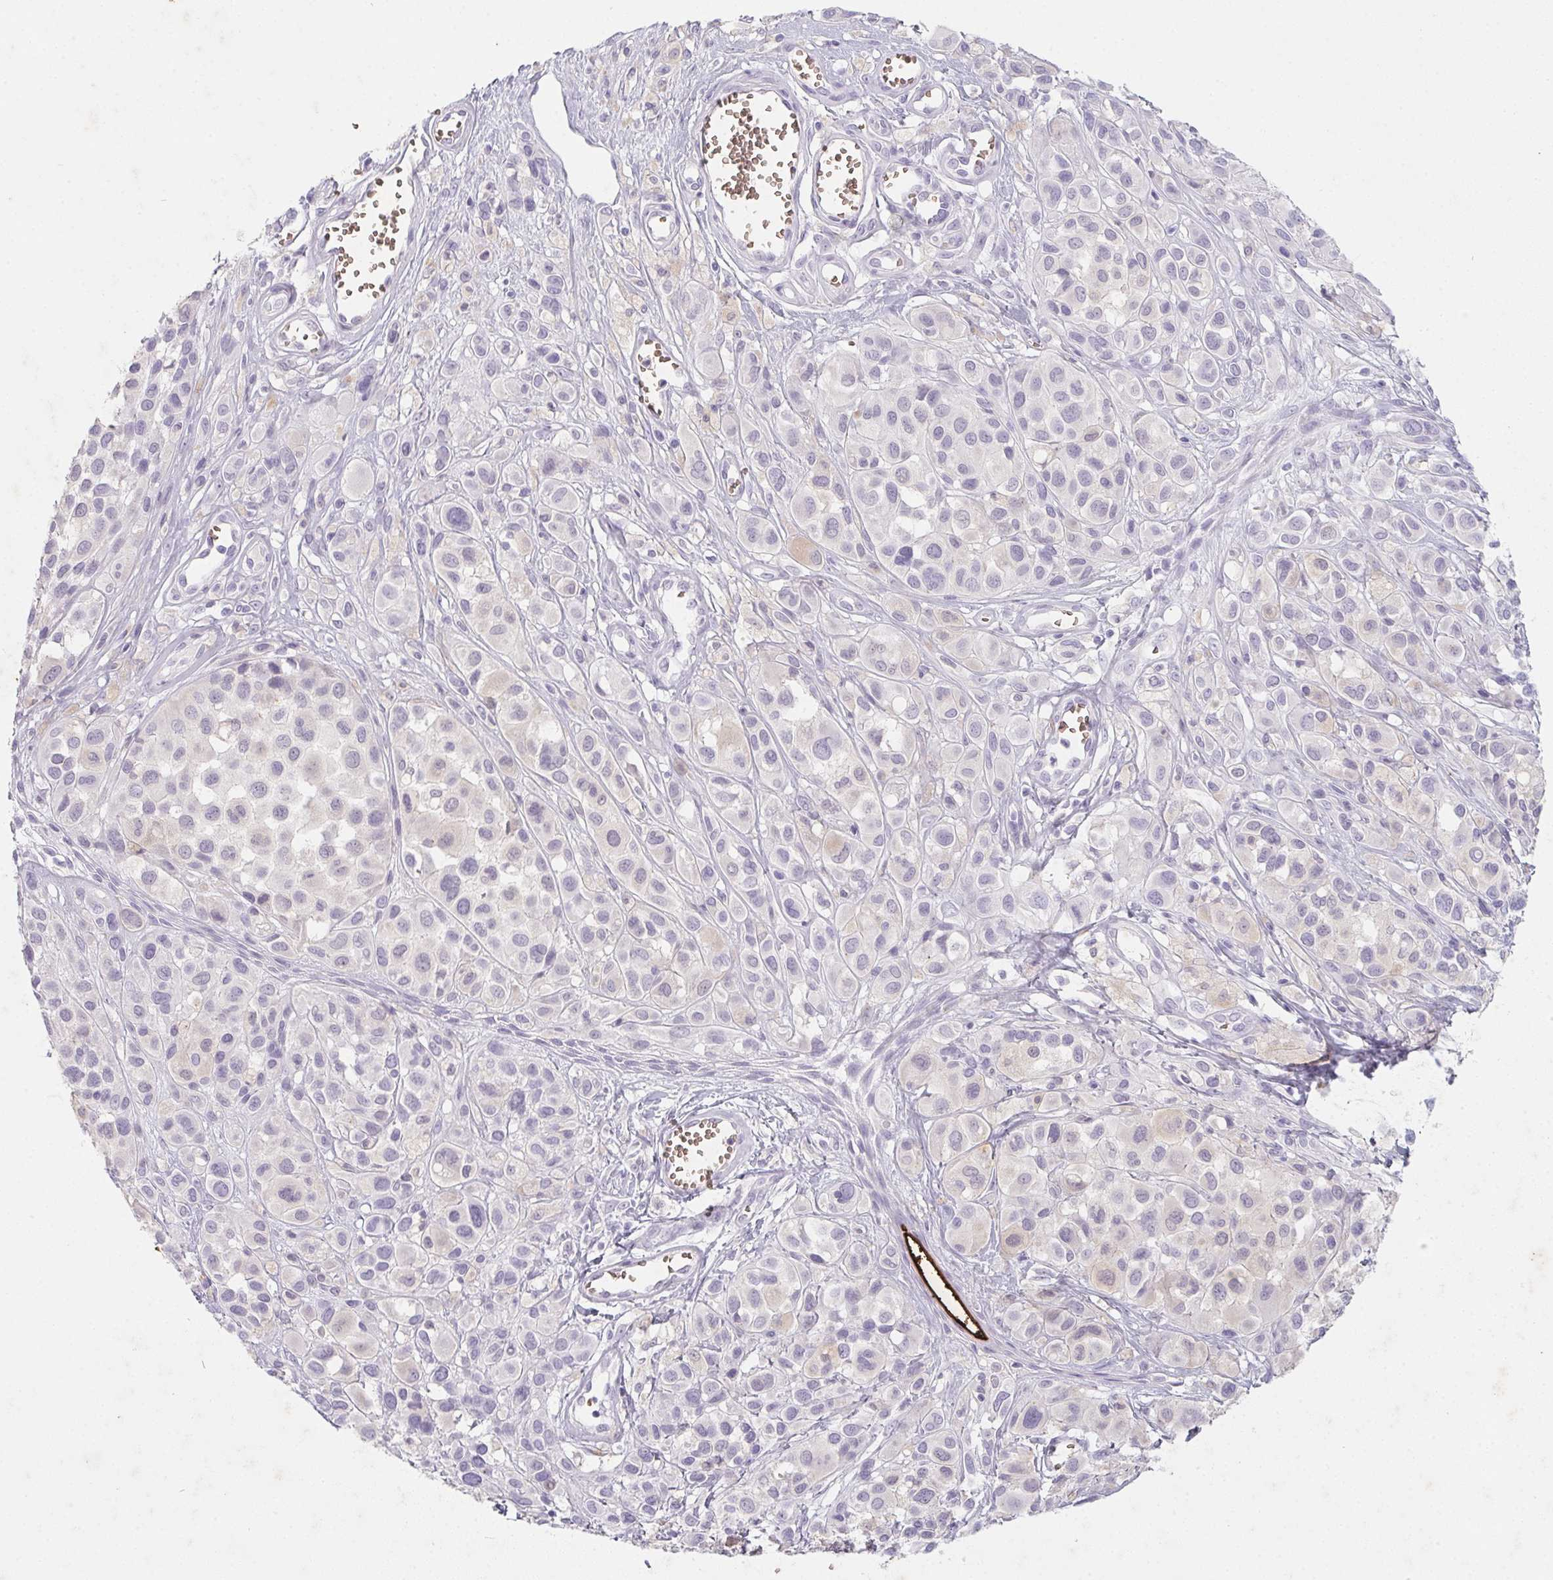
{"staining": {"intensity": "negative", "quantity": "none", "location": "none"}, "tissue": "melanoma", "cell_type": "Tumor cells", "image_type": "cancer", "snomed": [{"axis": "morphology", "description": "Malignant melanoma, NOS"}, {"axis": "topography", "description": "Skin"}], "caption": "Melanoma was stained to show a protein in brown. There is no significant positivity in tumor cells.", "gene": "DCD", "patient": {"sex": "male", "age": 77}}